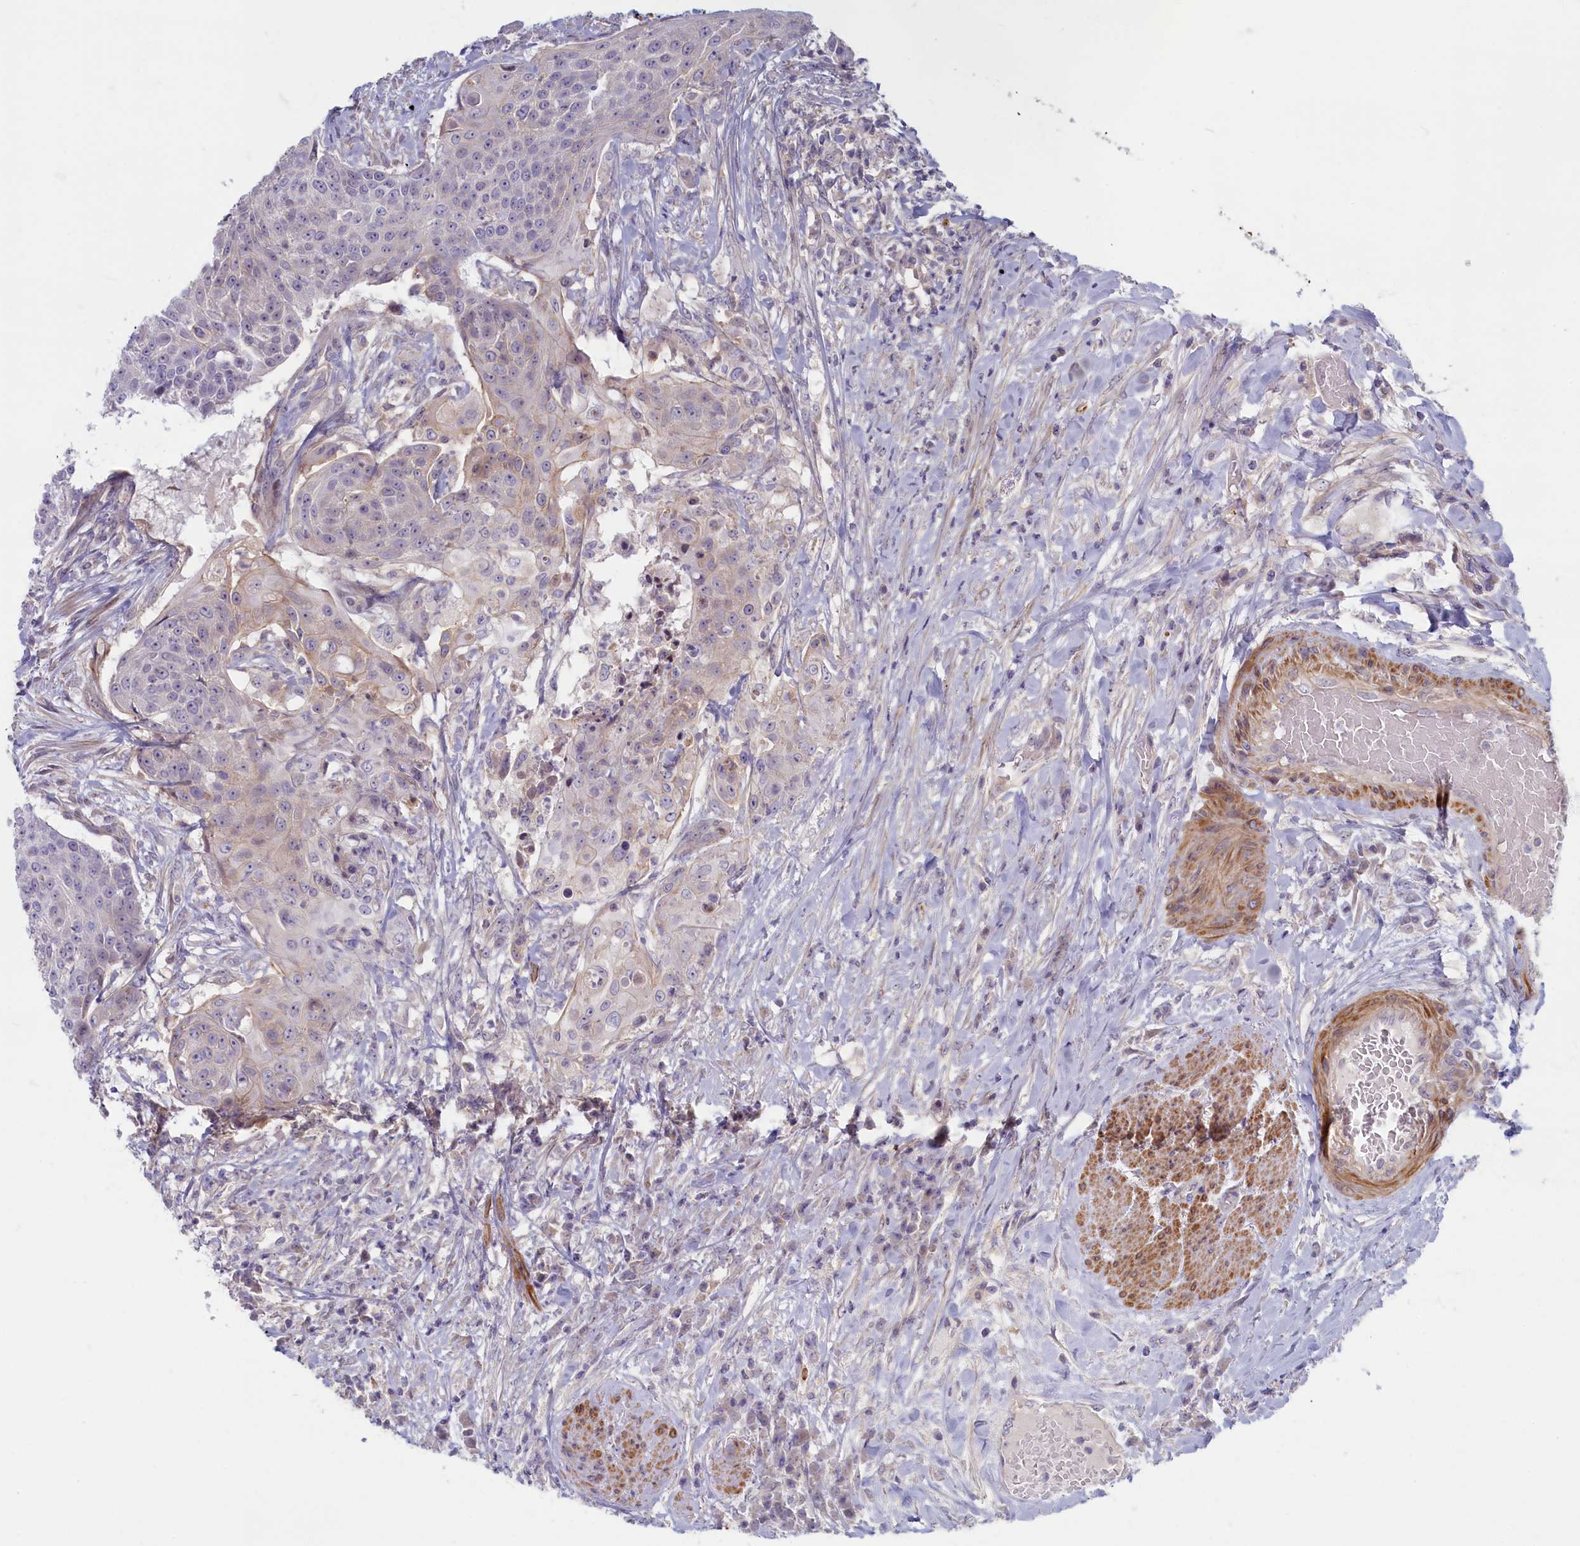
{"staining": {"intensity": "negative", "quantity": "none", "location": "none"}, "tissue": "urothelial cancer", "cell_type": "Tumor cells", "image_type": "cancer", "snomed": [{"axis": "morphology", "description": "Urothelial carcinoma, High grade"}, {"axis": "topography", "description": "Urinary bladder"}], "caption": "Immunohistochemistry image of neoplastic tissue: urothelial cancer stained with DAB exhibits no significant protein staining in tumor cells.", "gene": "TRPM4", "patient": {"sex": "female", "age": 63}}